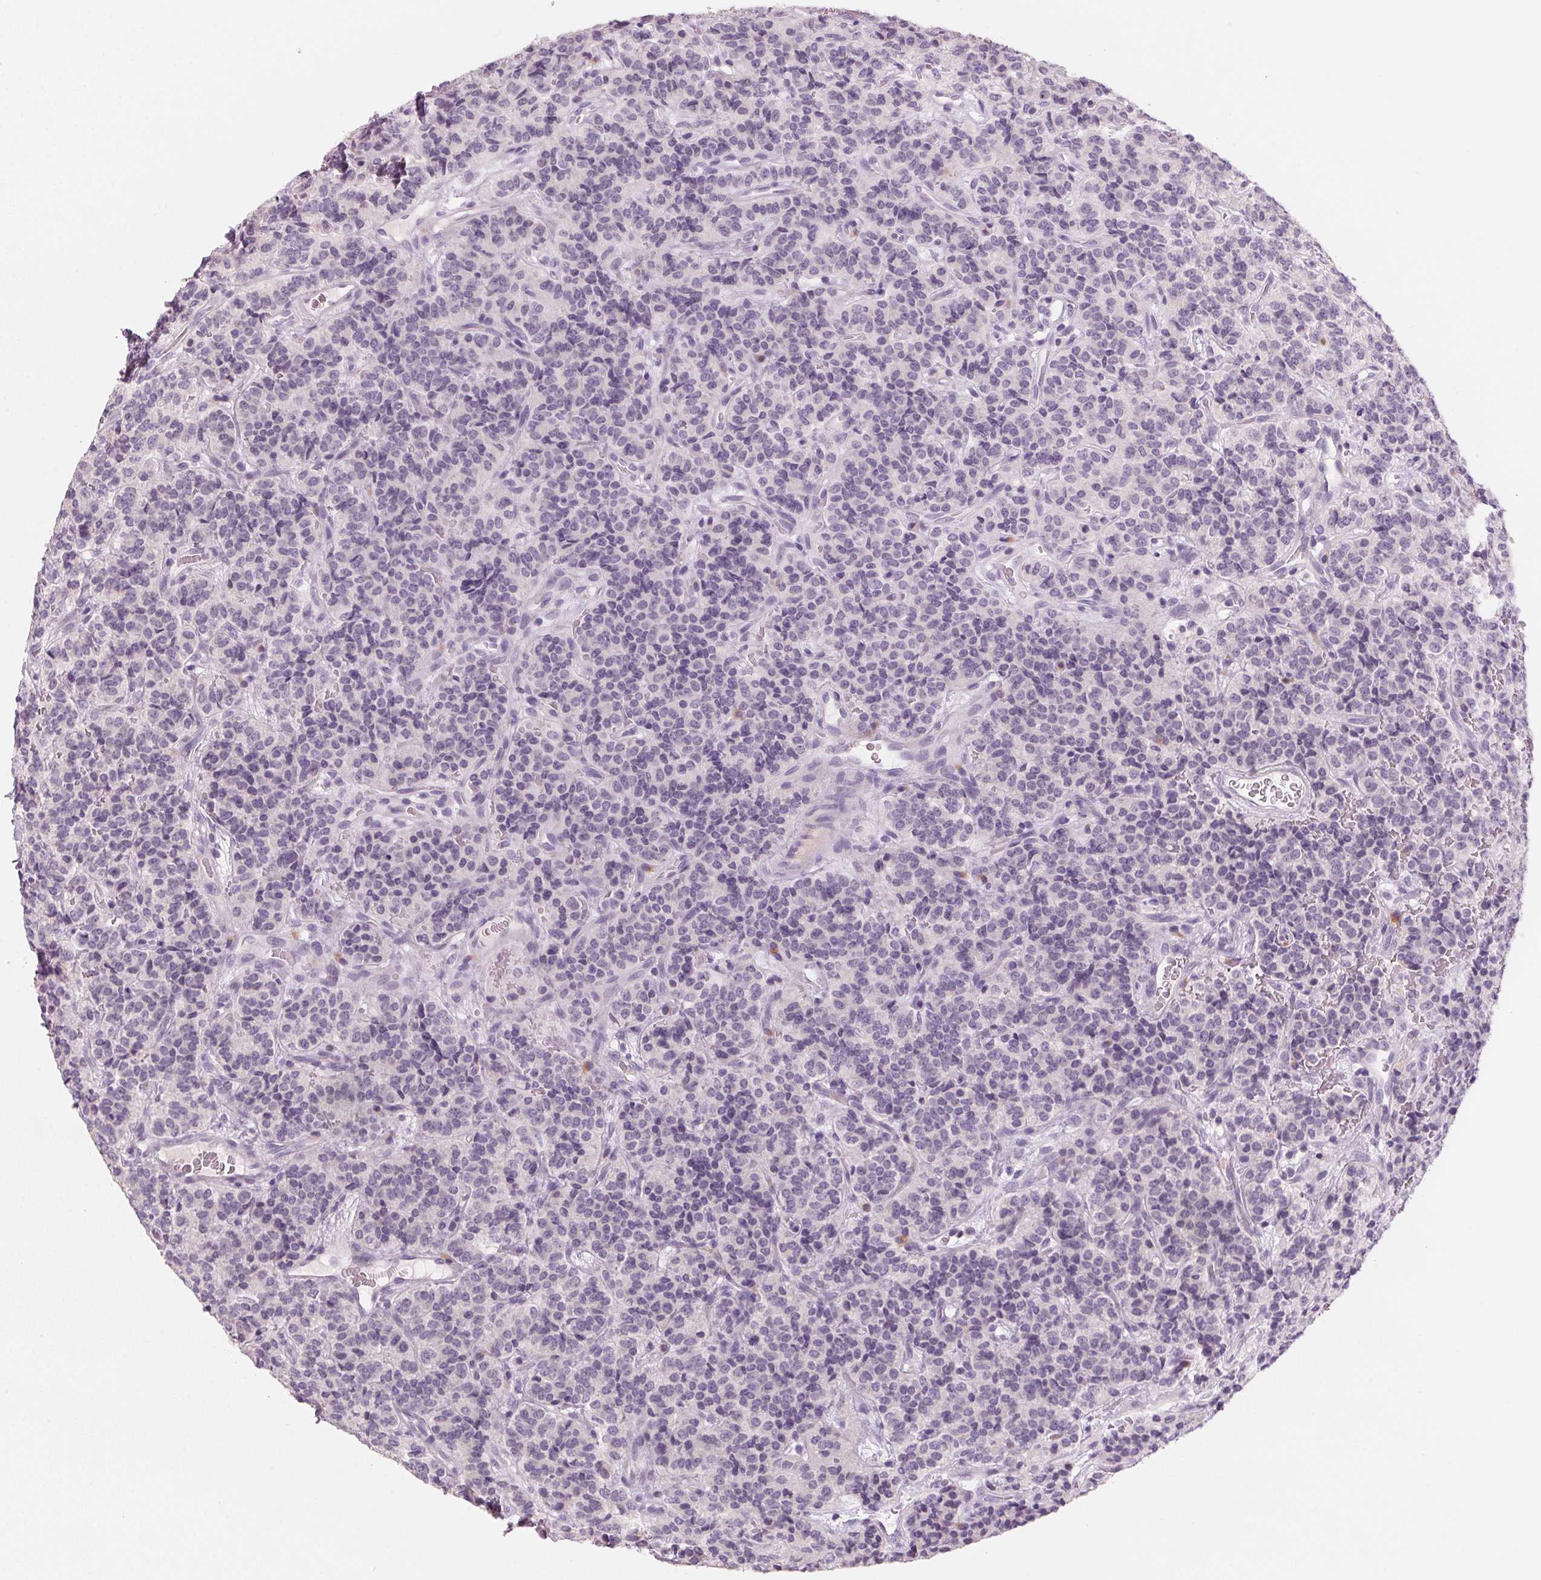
{"staining": {"intensity": "negative", "quantity": "none", "location": "none"}, "tissue": "carcinoid", "cell_type": "Tumor cells", "image_type": "cancer", "snomed": [{"axis": "morphology", "description": "Carcinoid, malignant, NOS"}, {"axis": "topography", "description": "Pancreas"}], "caption": "Immunohistochemical staining of human carcinoid reveals no significant staining in tumor cells. (Stains: DAB (3,3'-diaminobenzidine) immunohistochemistry (IHC) with hematoxylin counter stain, Microscopy: brightfield microscopy at high magnification).", "gene": "ADAM20", "patient": {"sex": "male", "age": 36}}